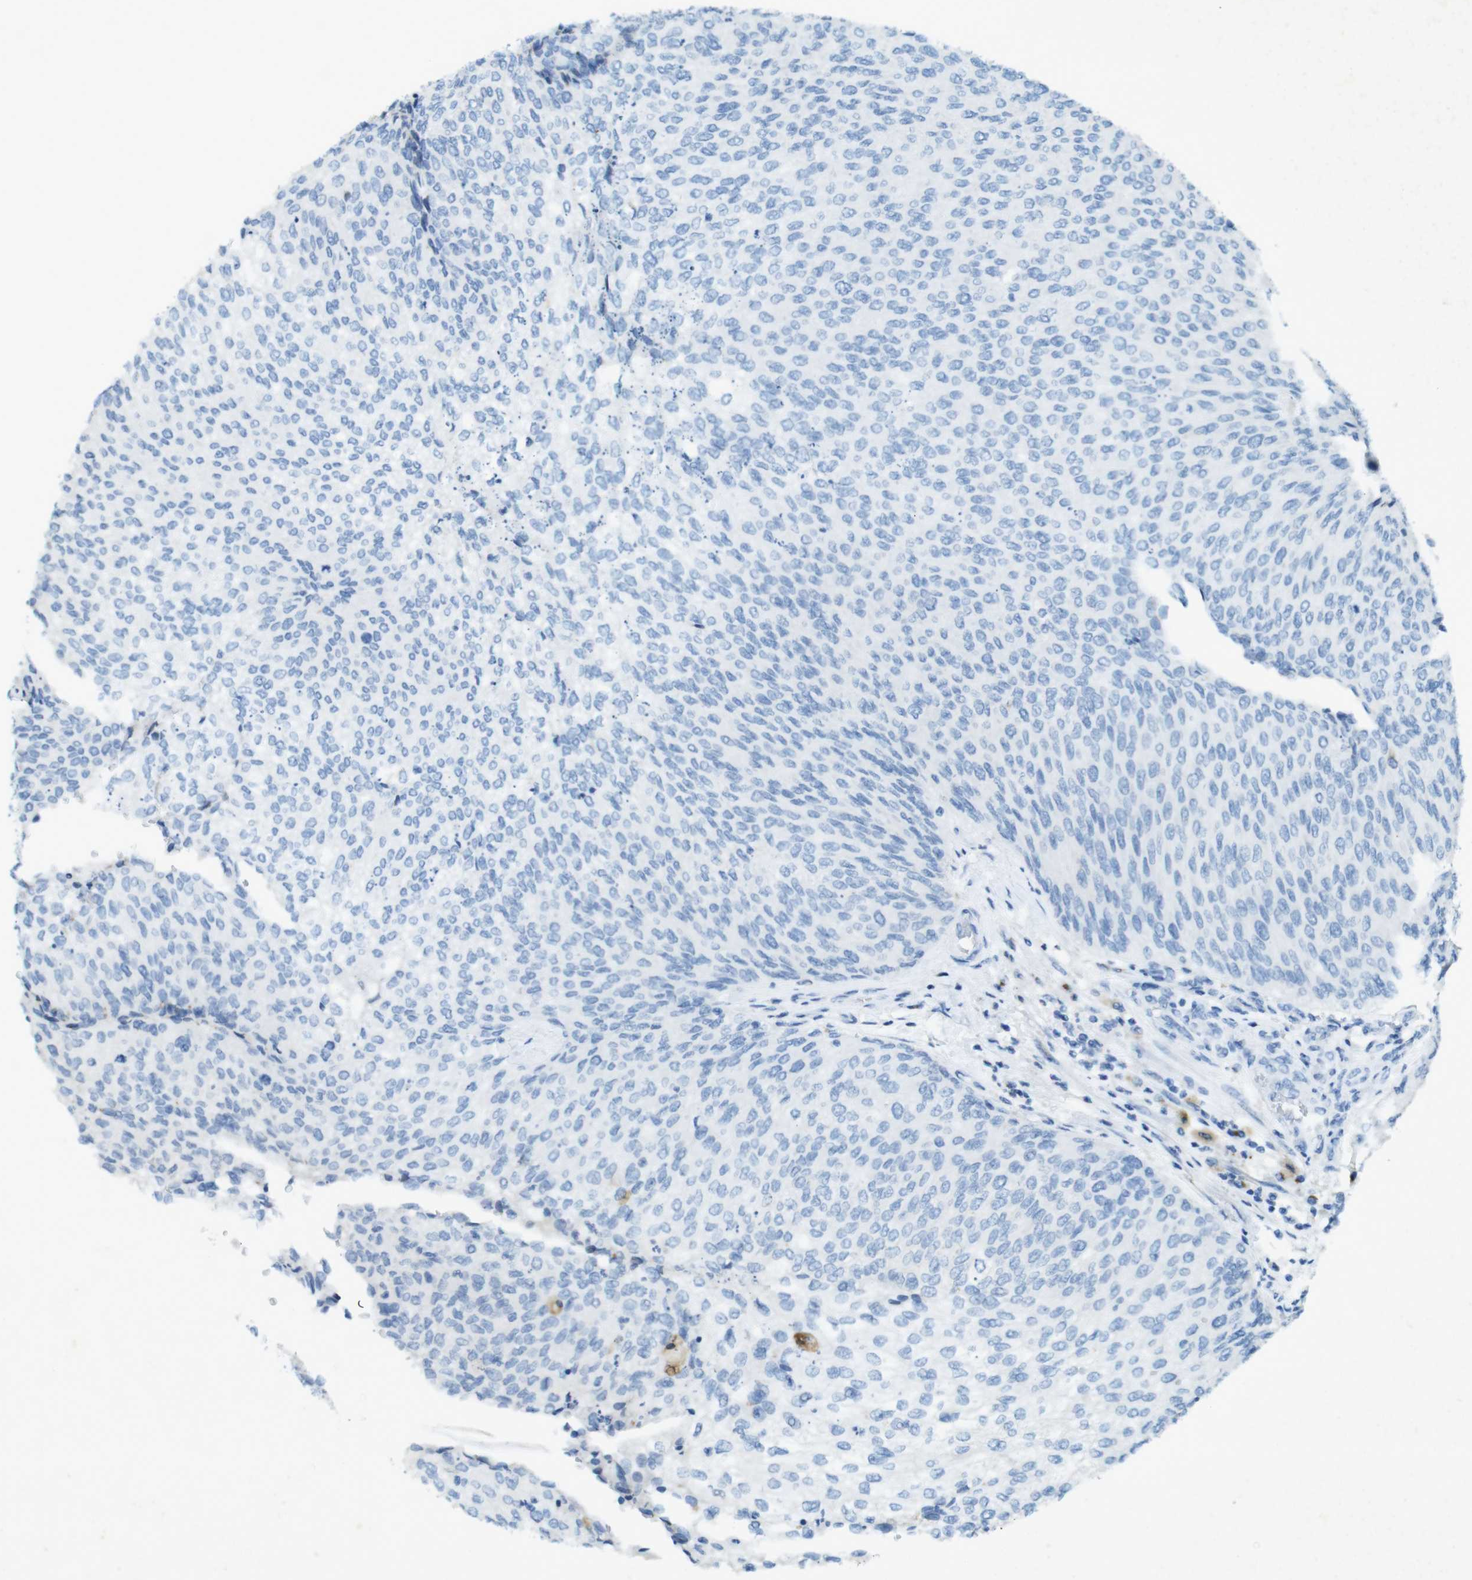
{"staining": {"intensity": "negative", "quantity": "none", "location": "none"}, "tissue": "urothelial cancer", "cell_type": "Tumor cells", "image_type": "cancer", "snomed": [{"axis": "morphology", "description": "Urothelial carcinoma, Low grade"}, {"axis": "topography", "description": "Urinary bladder"}], "caption": "Urothelial carcinoma (low-grade) was stained to show a protein in brown. There is no significant expression in tumor cells. (DAB immunohistochemistry with hematoxylin counter stain).", "gene": "CD320", "patient": {"sex": "female", "age": 79}}